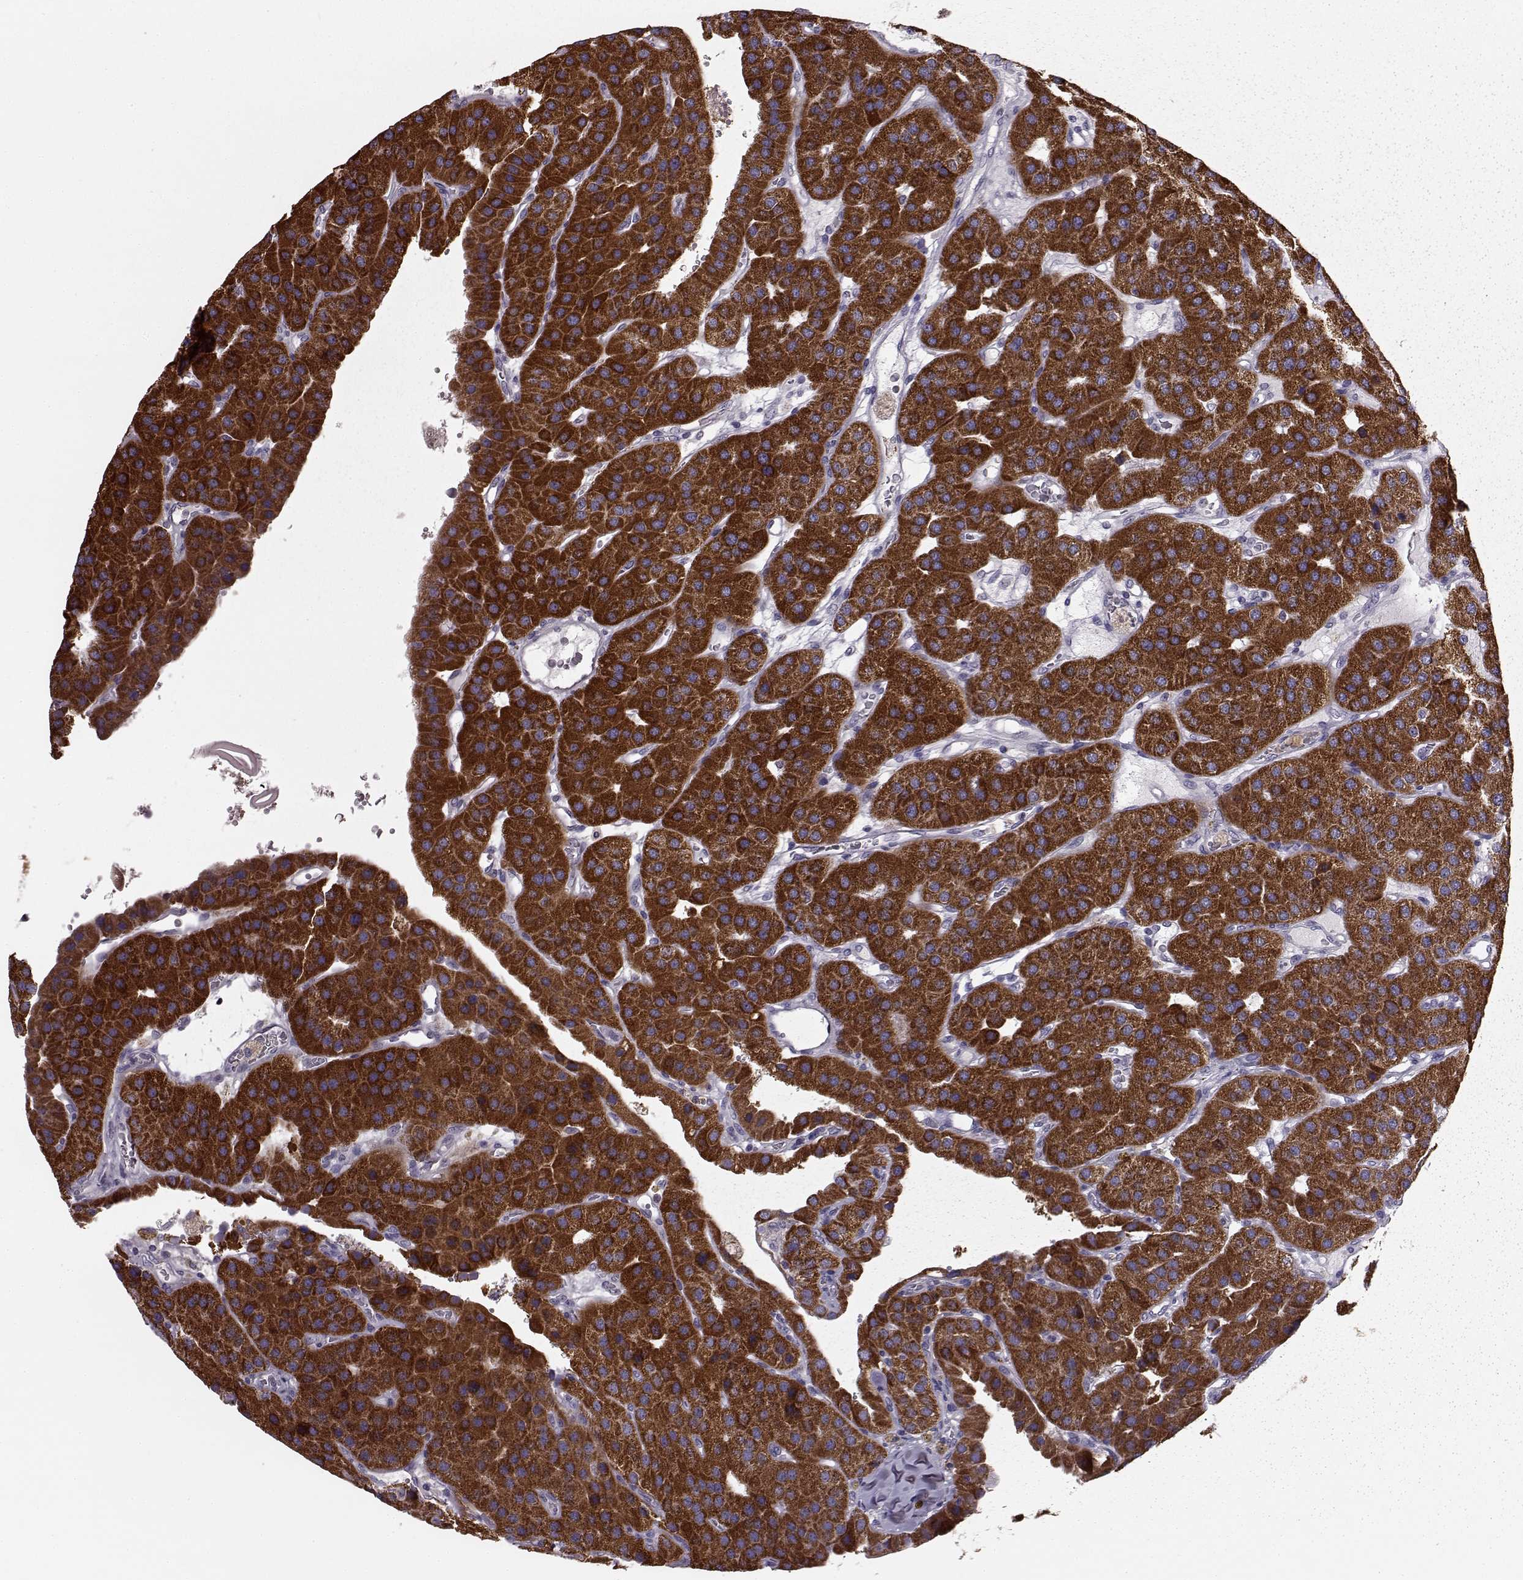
{"staining": {"intensity": "strong", "quantity": ">75%", "location": "cytoplasmic/membranous"}, "tissue": "parathyroid gland", "cell_type": "Glandular cells", "image_type": "normal", "snomed": [{"axis": "morphology", "description": "Normal tissue, NOS"}, {"axis": "morphology", "description": "Adenoma, NOS"}, {"axis": "topography", "description": "Parathyroid gland"}], "caption": "Protein staining shows strong cytoplasmic/membranous positivity in approximately >75% of glandular cells in benign parathyroid gland.", "gene": "ATP5MF", "patient": {"sex": "female", "age": 86}}